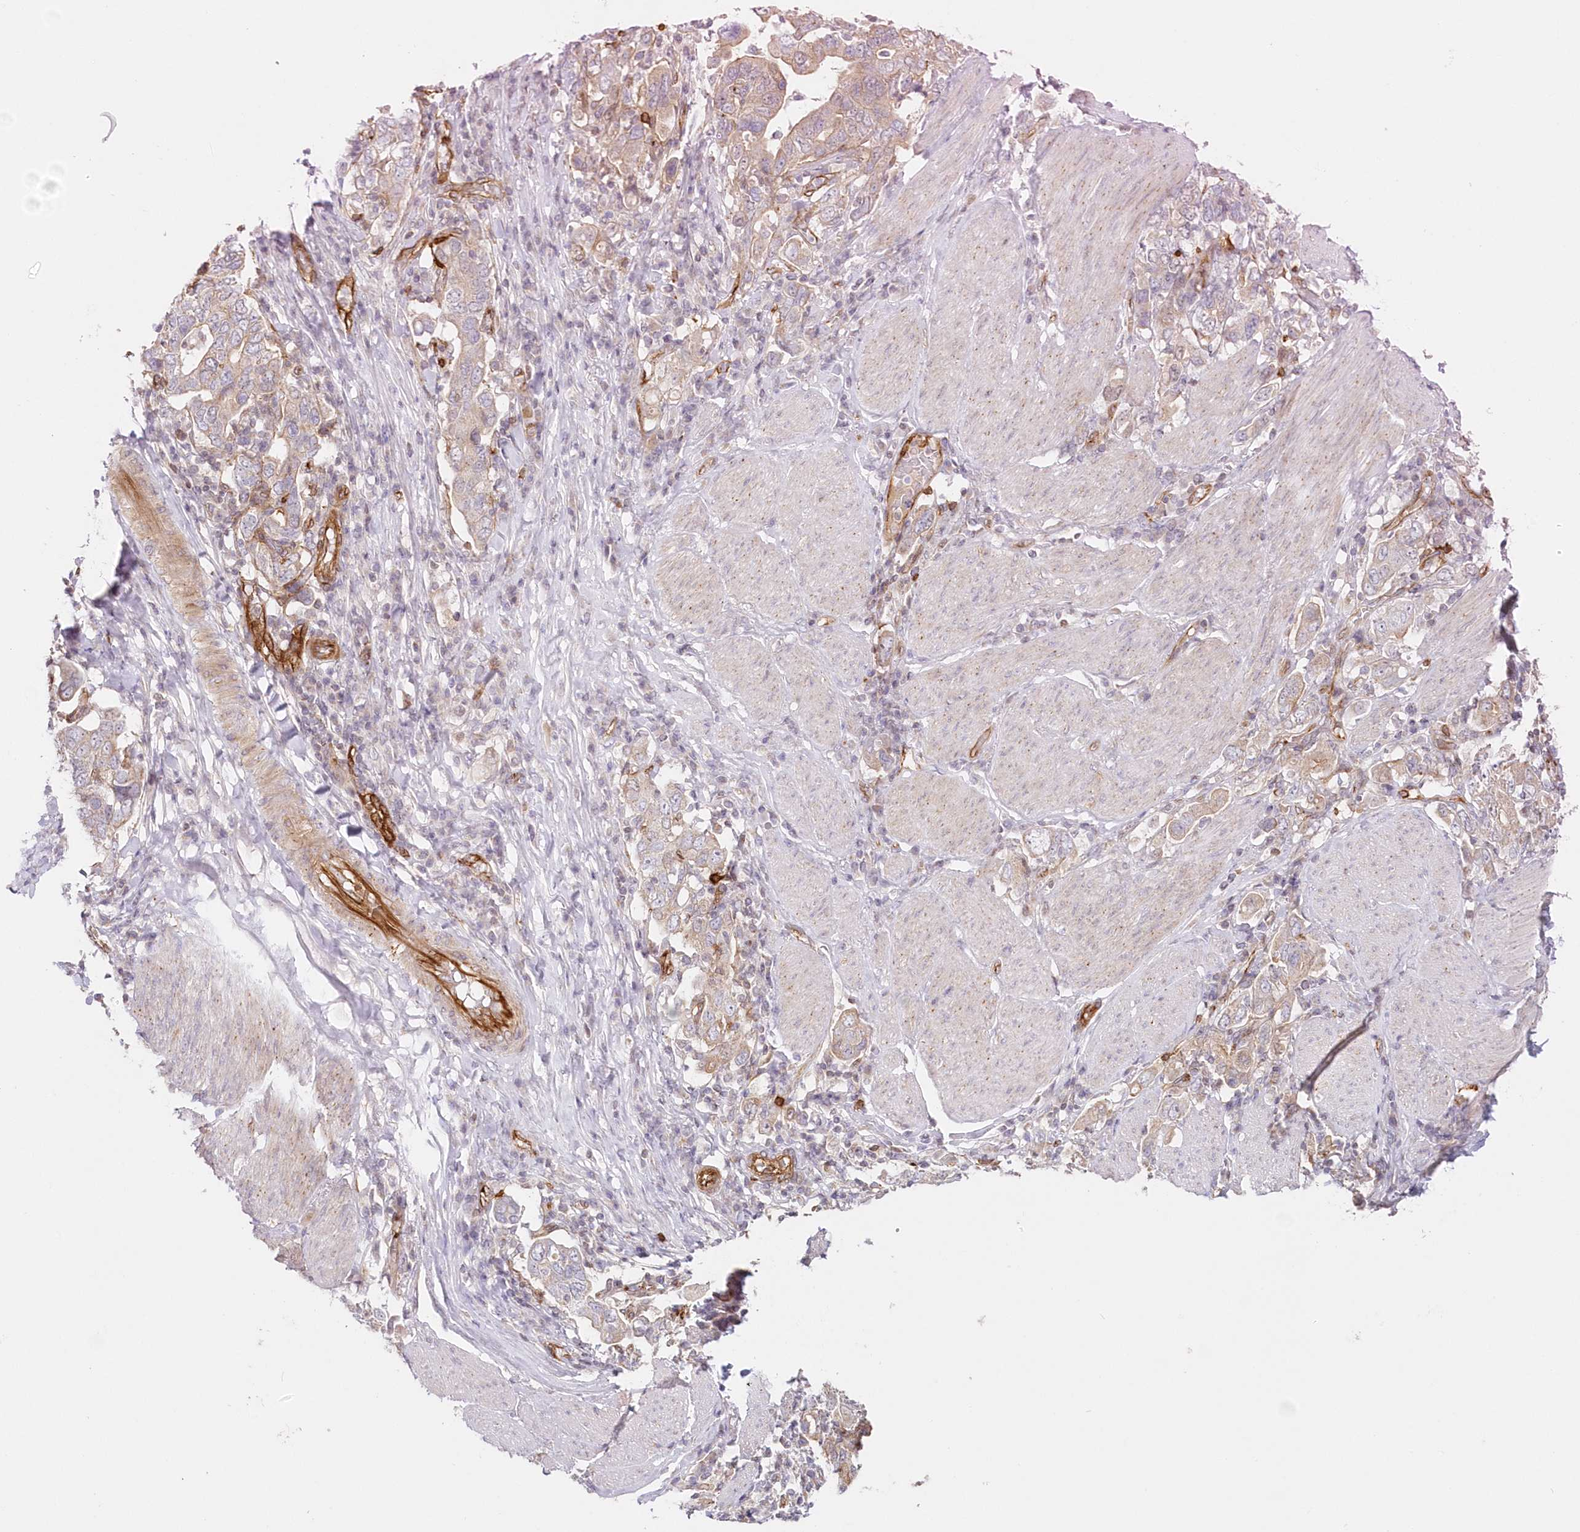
{"staining": {"intensity": "weak", "quantity": ">75%", "location": "cytoplasmic/membranous"}, "tissue": "stomach cancer", "cell_type": "Tumor cells", "image_type": "cancer", "snomed": [{"axis": "morphology", "description": "Adenocarcinoma, NOS"}, {"axis": "topography", "description": "Stomach, upper"}], "caption": "Human stomach cancer (adenocarcinoma) stained with a brown dye demonstrates weak cytoplasmic/membranous positive expression in about >75% of tumor cells.", "gene": "AFAP1L2", "patient": {"sex": "male", "age": 62}}